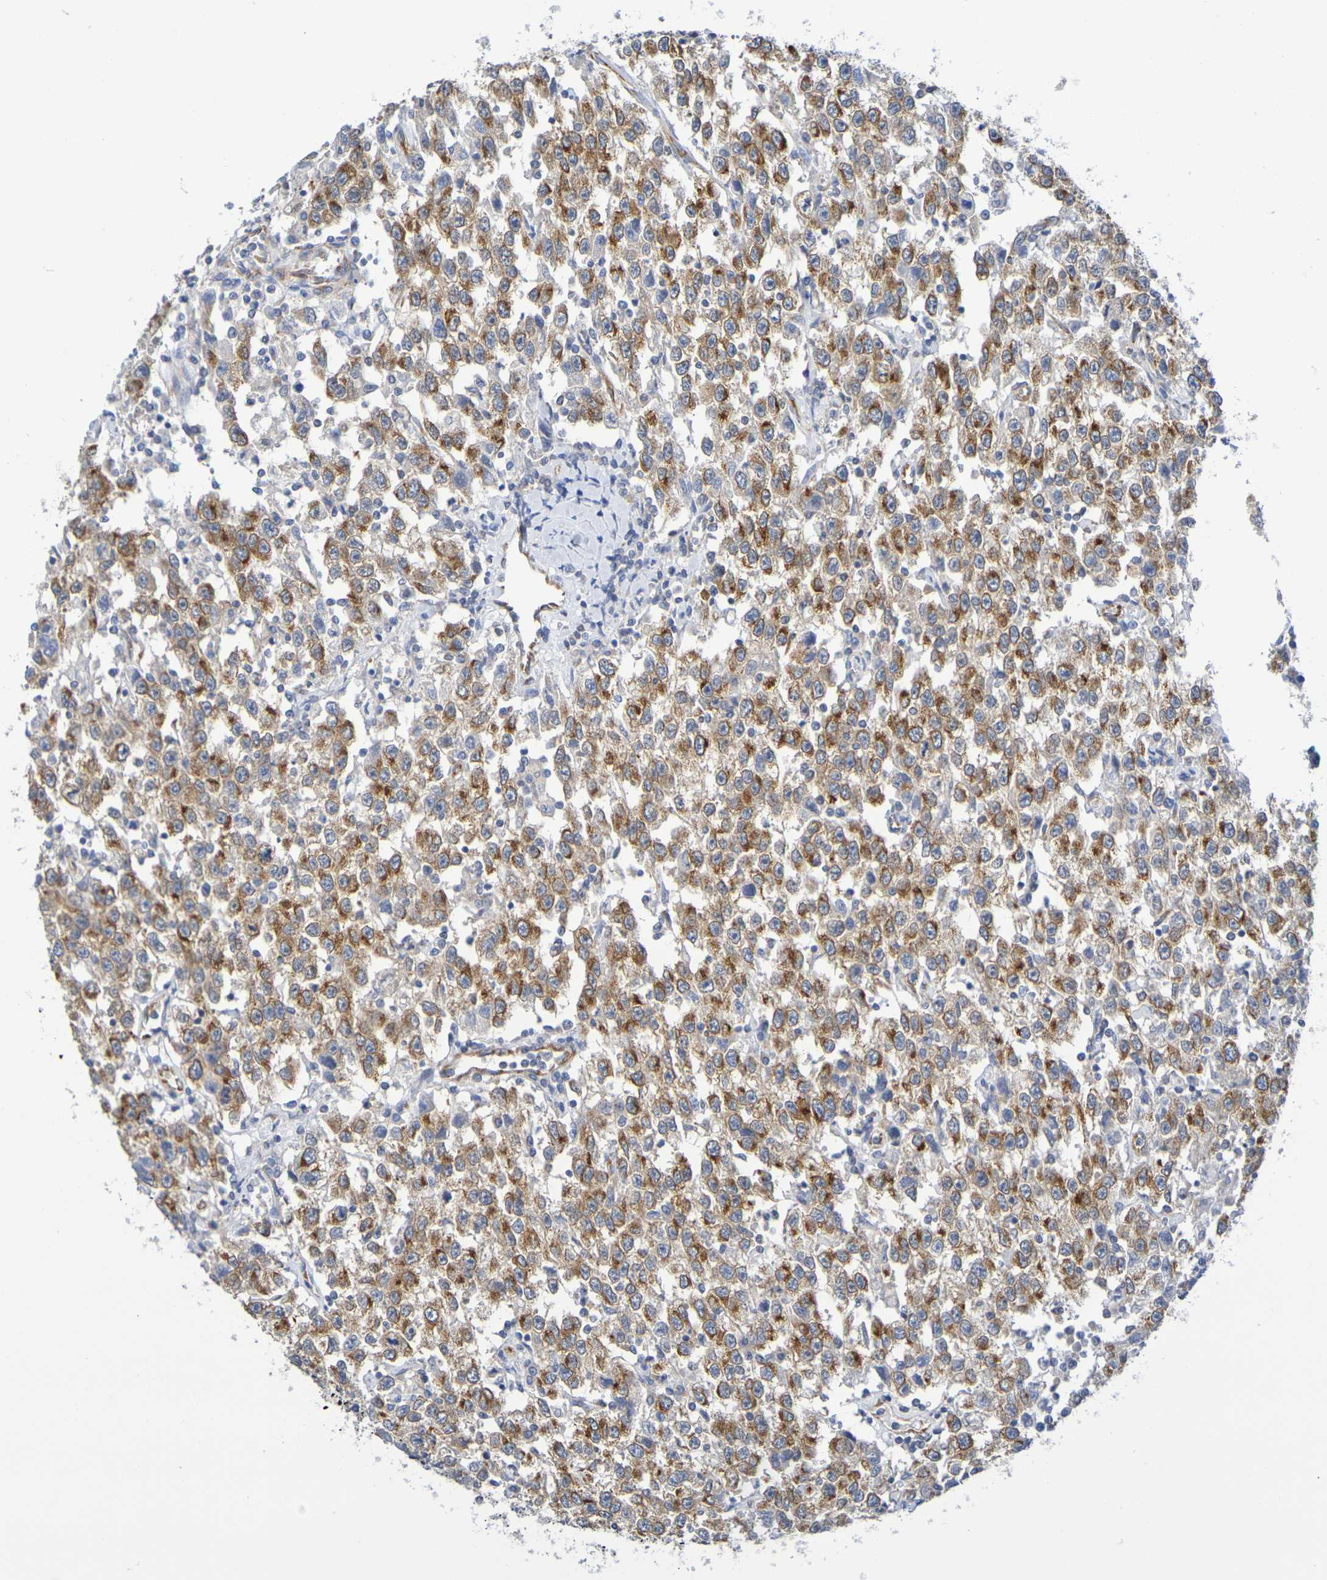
{"staining": {"intensity": "moderate", "quantity": ">75%", "location": "cytoplasmic/membranous"}, "tissue": "testis cancer", "cell_type": "Tumor cells", "image_type": "cancer", "snomed": [{"axis": "morphology", "description": "Seminoma, NOS"}, {"axis": "topography", "description": "Testis"}], "caption": "Human testis cancer stained for a protein (brown) shows moderate cytoplasmic/membranous positive staining in about >75% of tumor cells.", "gene": "TMCC3", "patient": {"sex": "male", "age": 41}}